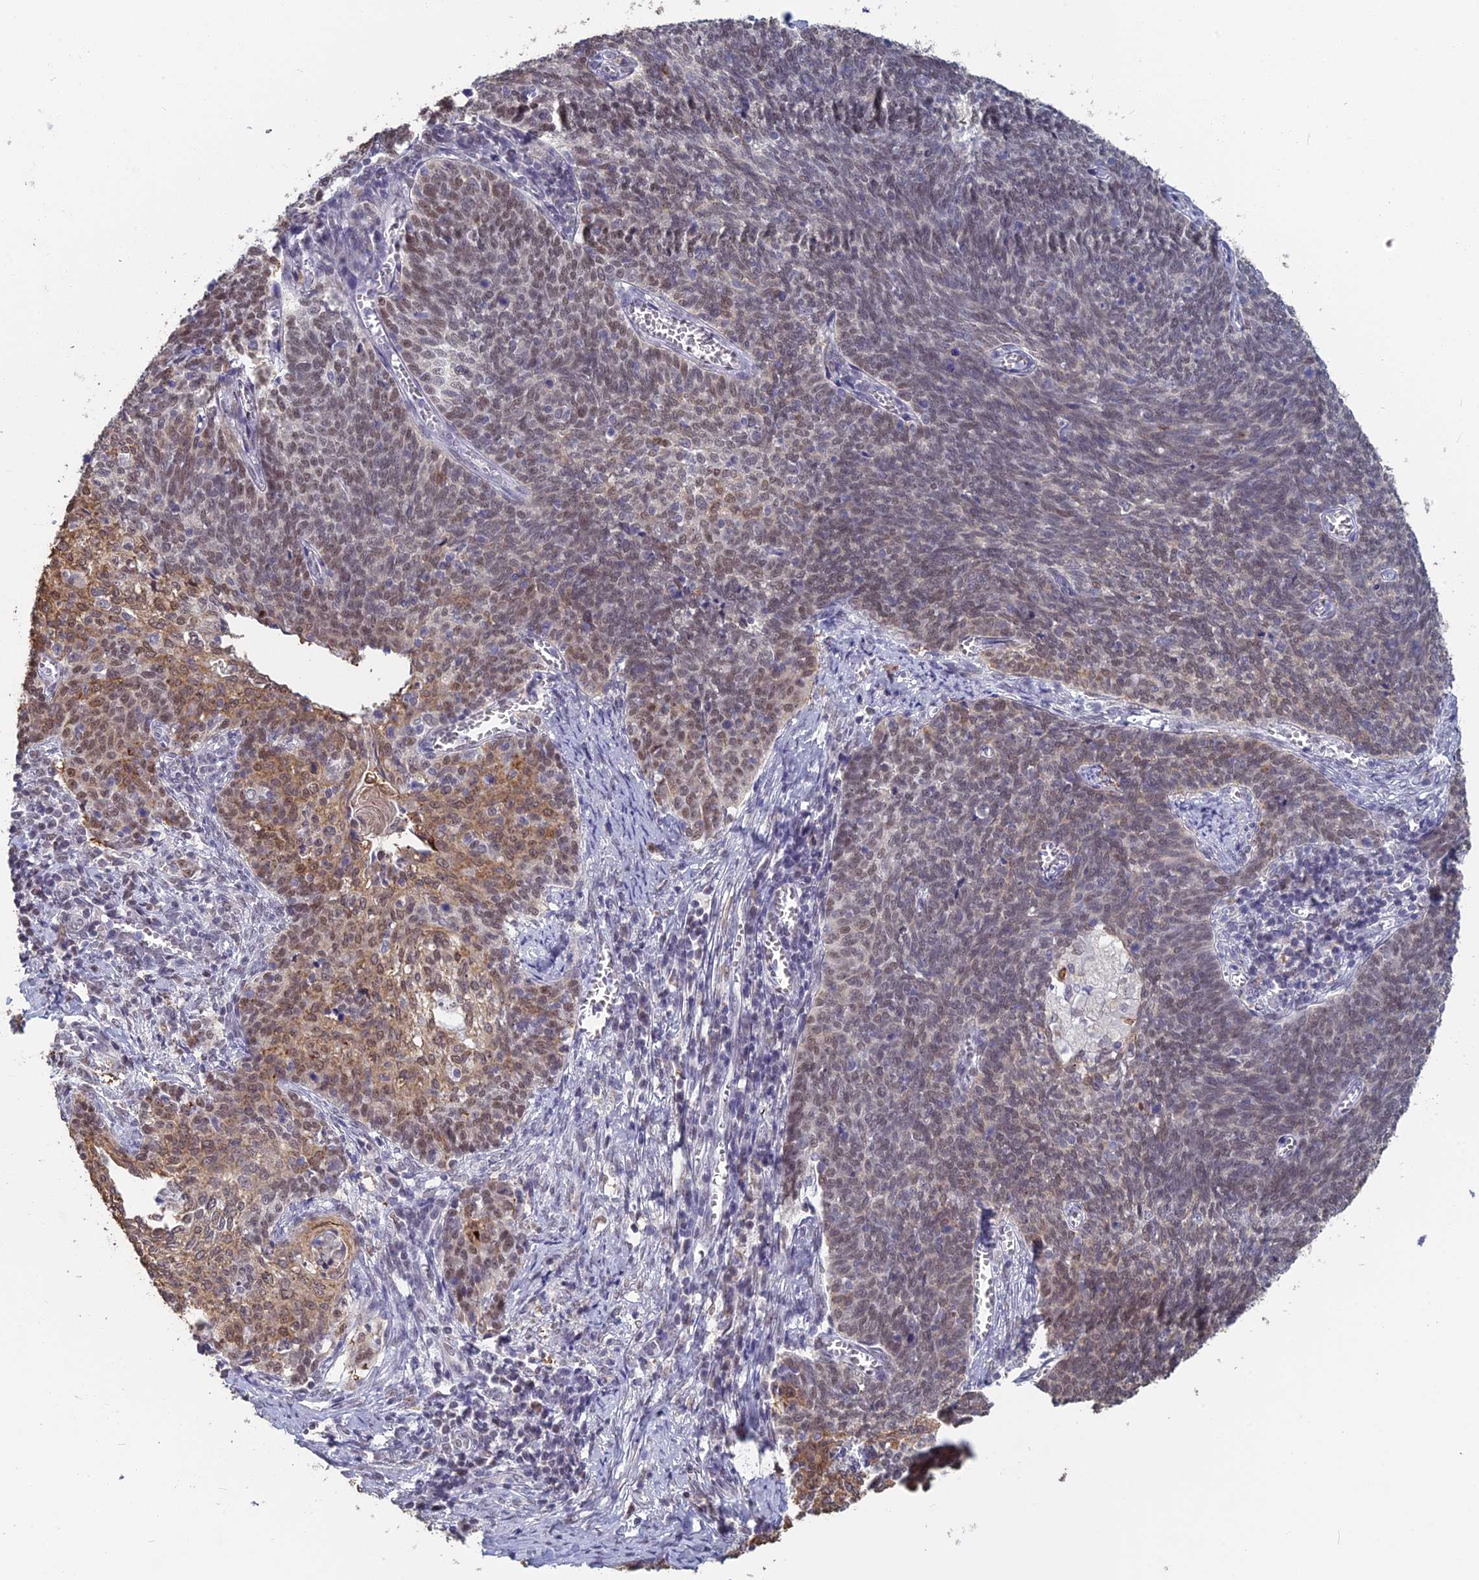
{"staining": {"intensity": "moderate", "quantity": "25%-75%", "location": "cytoplasmic/membranous,nuclear"}, "tissue": "cervical cancer", "cell_type": "Tumor cells", "image_type": "cancer", "snomed": [{"axis": "morphology", "description": "Squamous cell carcinoma, NOS"}, {"axis": "topography", "description": "Cervix"}], "caption": "Cervical cancer stained for a protein reveals moderate cytoplasmic/membranous and nuclear positivity in tumor cells.", "gene": "MT-CO3", "patient": {"sex": "female", "age": 39}}